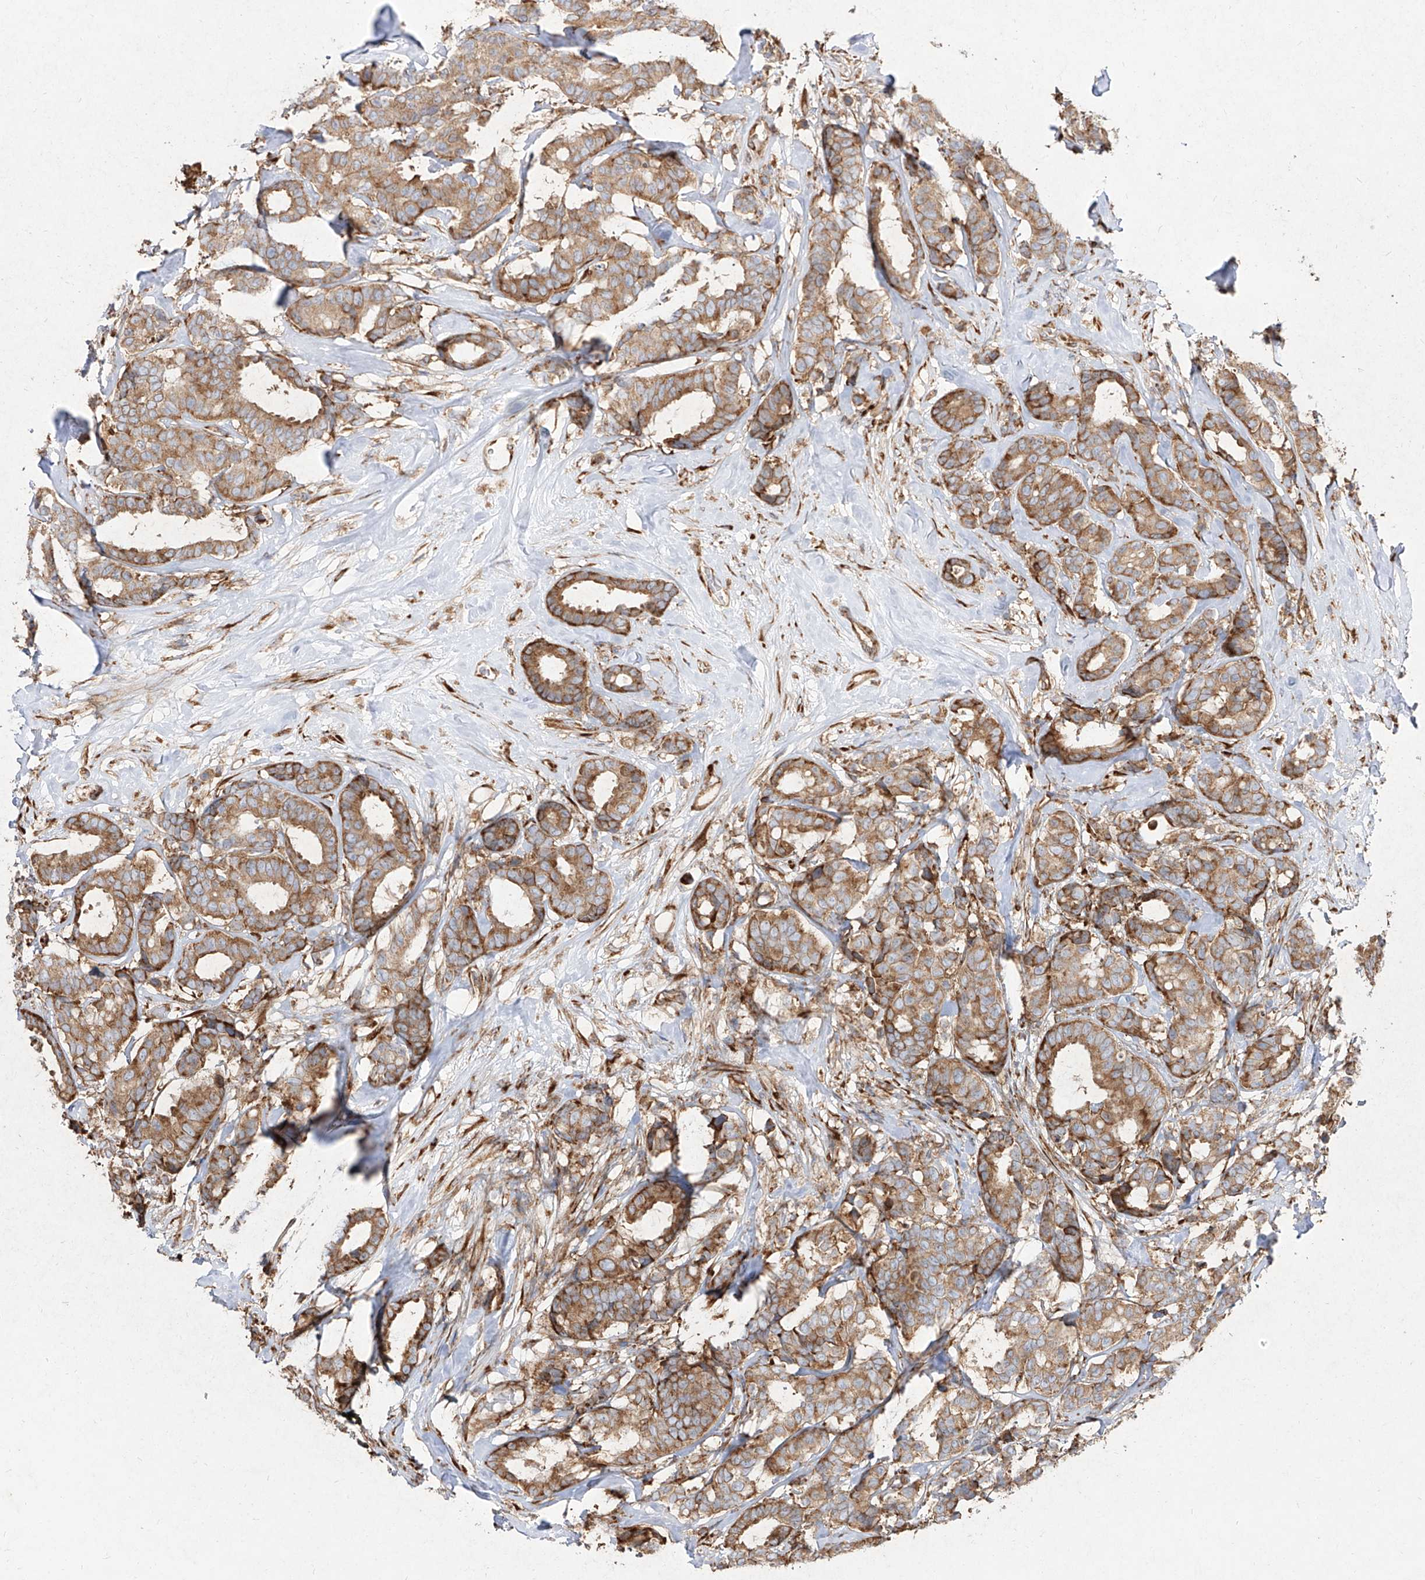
{"staining": {"intensity": "moderate", "quantity": ">75%", "location": "cytoplasmic/membranous"}, "tissue": "breast cancer", "cell_type": "Tumor cells", "image_type": "cancer", "snomed": [{"axis": "morphology", "description": "Duct carcinoma"}, {"axis": "topography", "description": "Breast"}], "caption": "IHC (DAB) staining of human breast cancer reveals moderate cytoplasmic/membranous protein staining in about >75% of tumor cells.", "gene": "RPS25", "patient": {"sex": "female", "age": 87}}